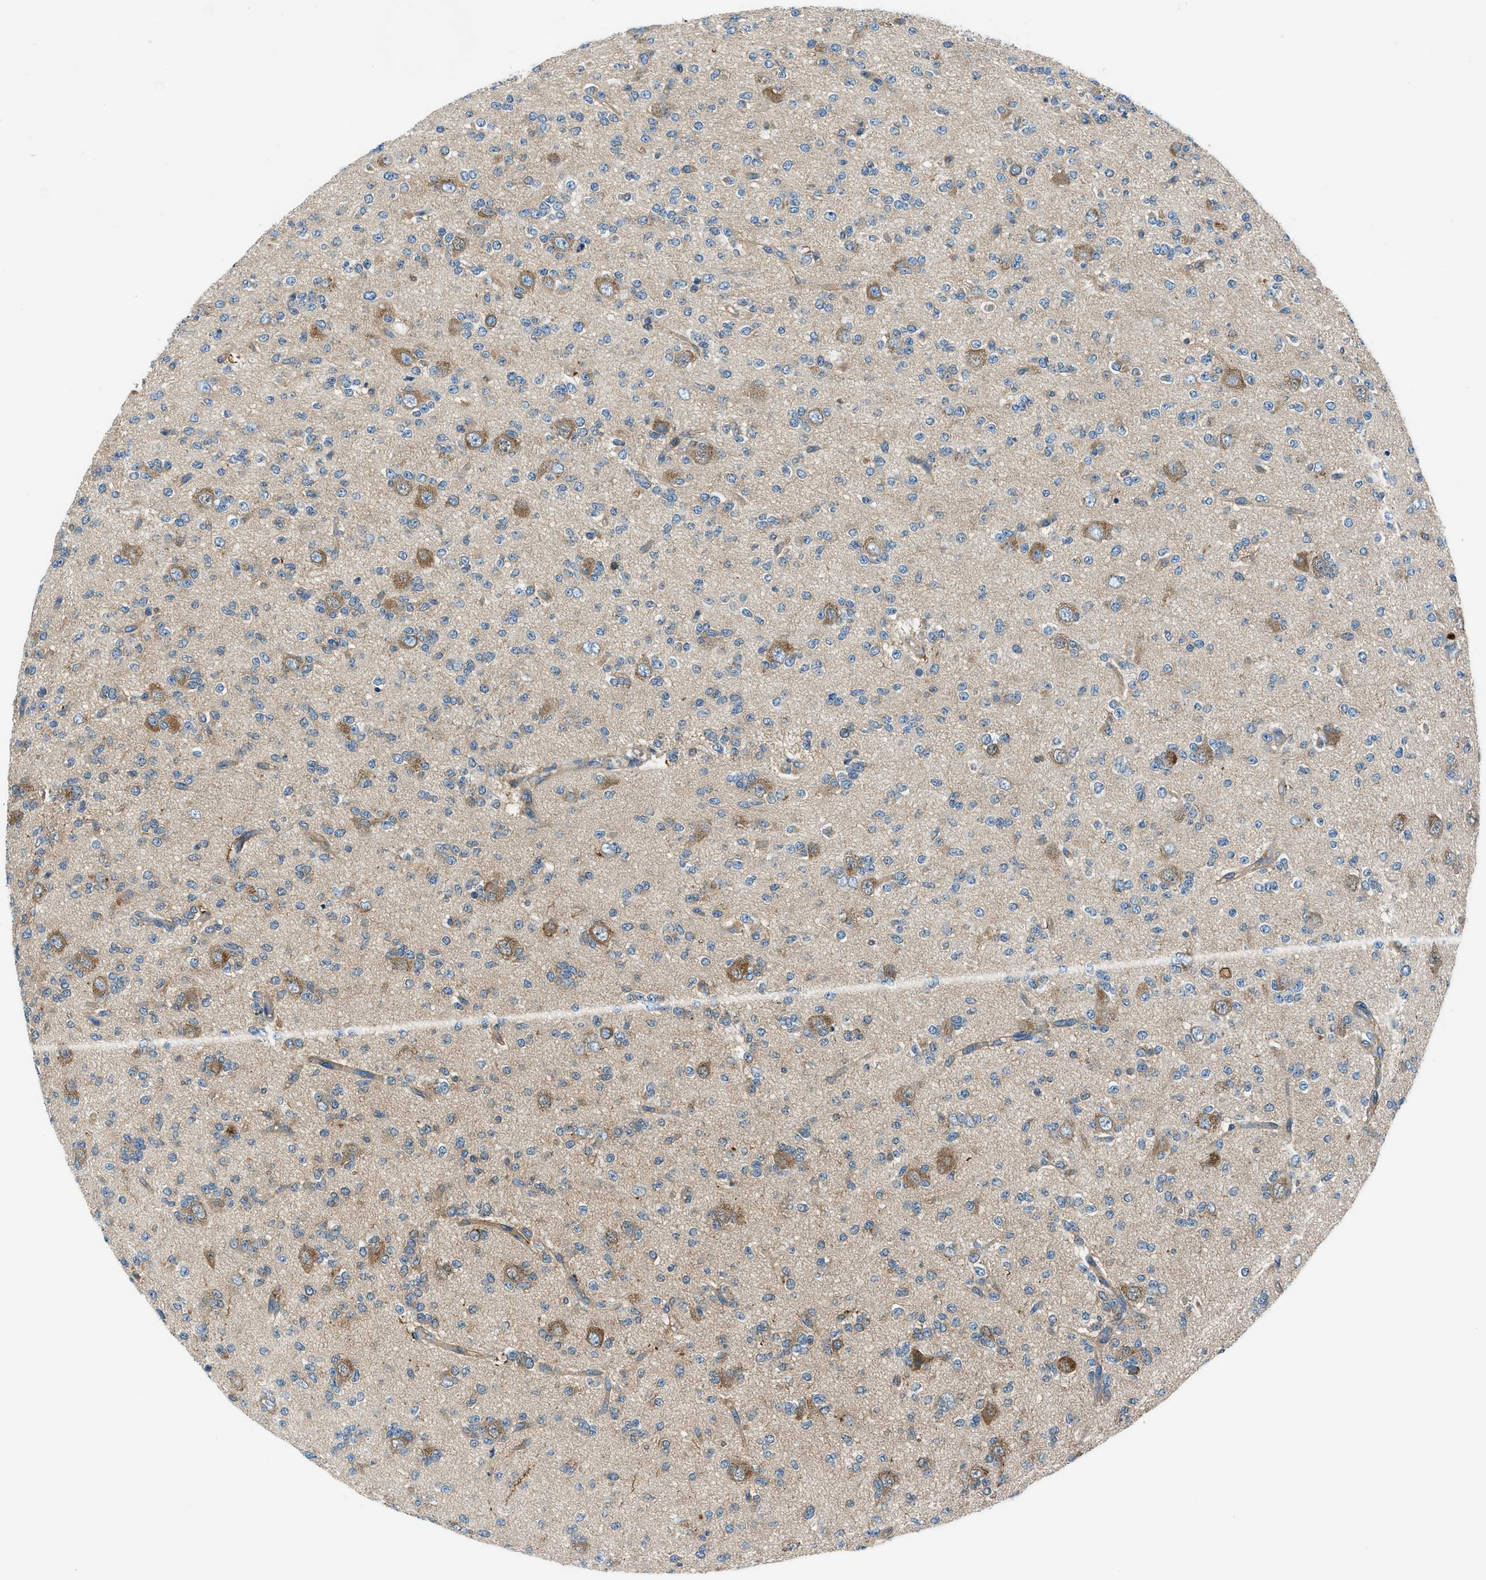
{"staining": {"intensity": "moderate", "quantity": "<25%", "location": "cytoplasmic/membranous"}, "tissue": "glioma", "cell_type": "Tumor cells", "image_type": "cancer", "snomed": [{"axis": "morphology", "description": "Glioma, malignant, Low grade"}, {"axis": "topography", "description": "Brain"}], "caption": "Tumor cells demonstrate moderate cytoplasmic/membranous expression in about <25% of cells in malignant glioma (low-grade).", "gene": "SARS1", "patient": {"sex": "male", "age": 38}}